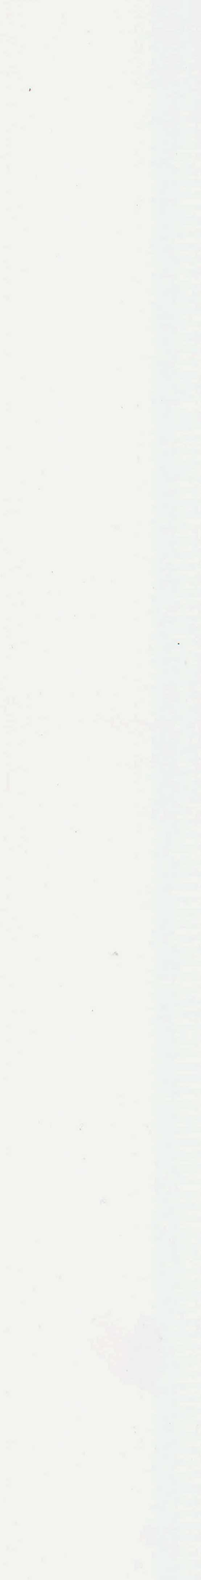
{"staining": {"intensity": "moderate", "quantity": ">75%", "location": "cytoplasmic/membranous"}, "tissue": "melanoma", "cell_type": "Tumor cells", "image_type": "cancer", "snomed": [{"axis": "morphology", "description": "Malignant melanoma, NOS"}, {"axis": "topography", "description": "Skin"}], "caption": "High-magnification brightfield microscopy of malignant melanoma stained with DAB (brown) and counterstained with hematoxylin (blue). tumor cells exhibit moderate cytoplasmic/membranous staining is identified in approximately>75% of cells.", "gene": "IDH3G", "patient": {"sex": "male", "age": 80}}